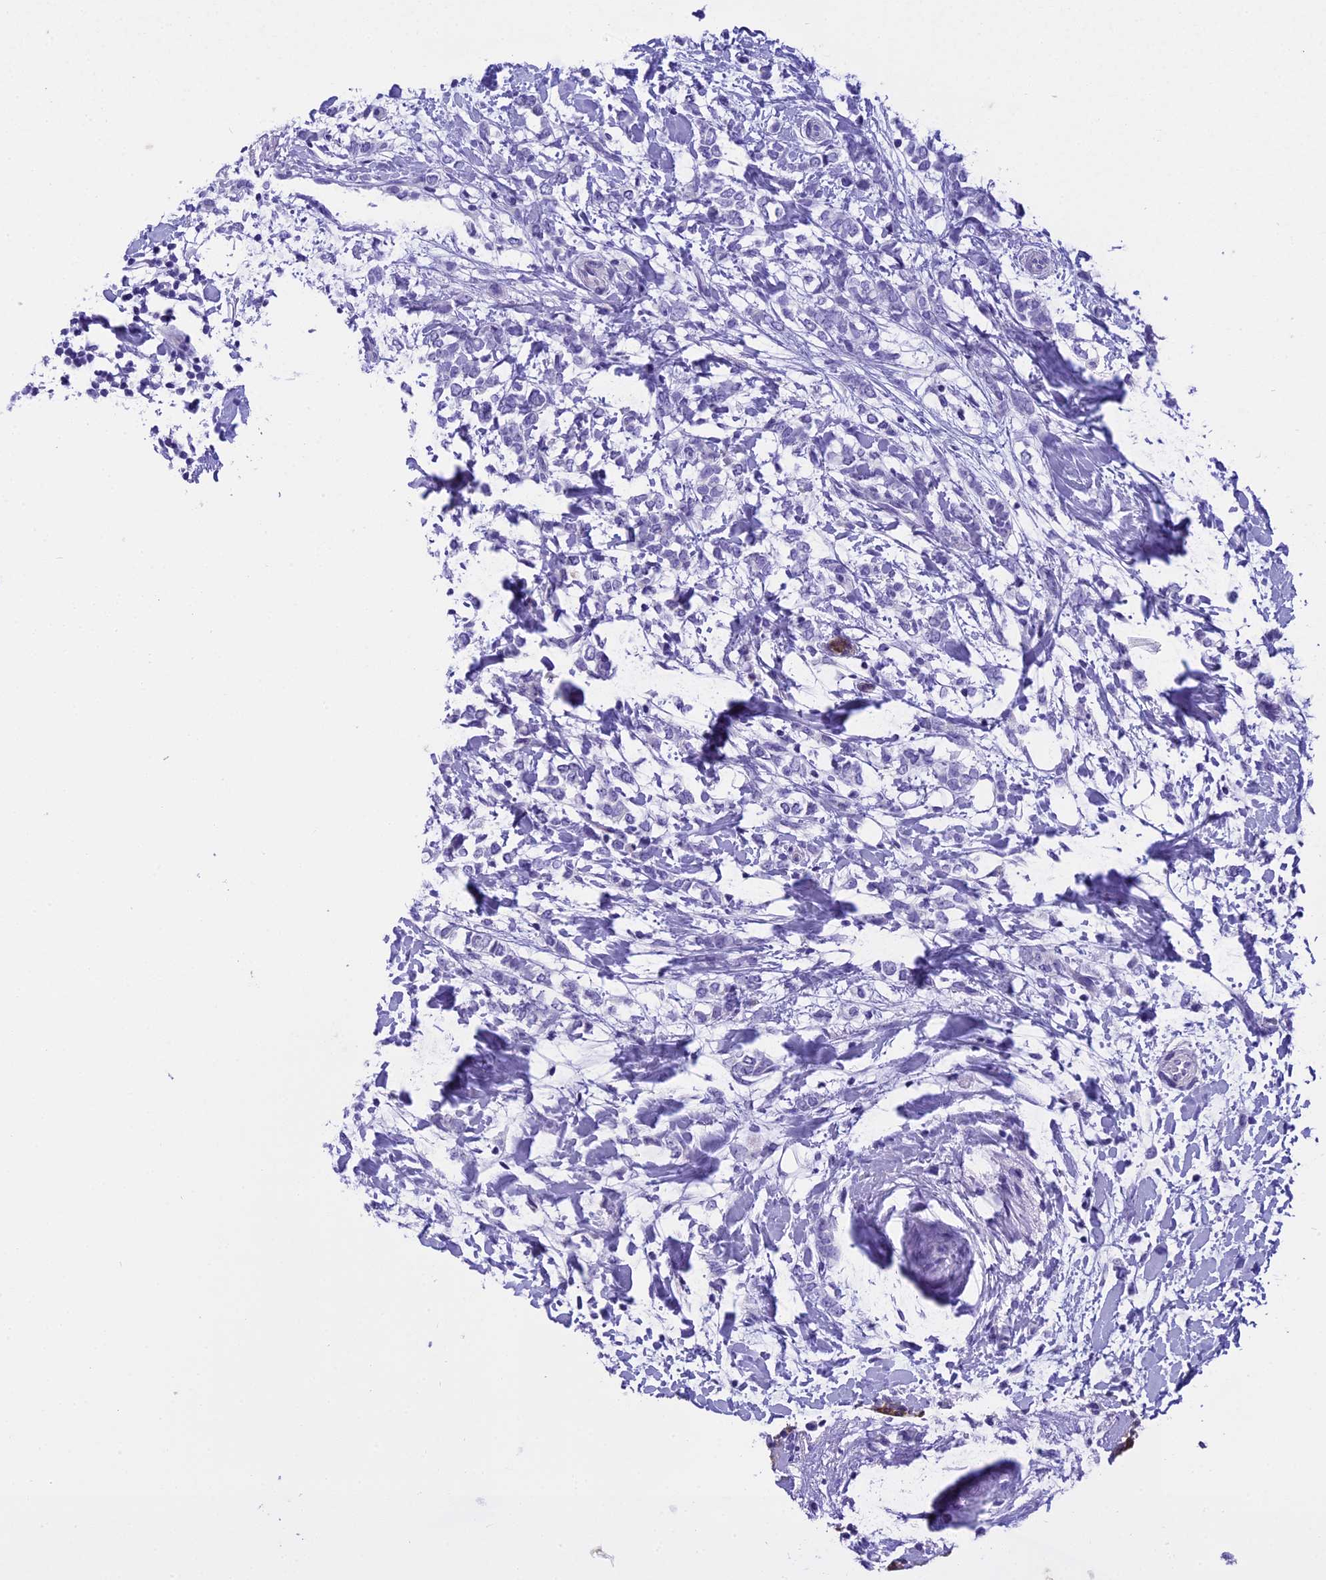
{"staining": {"intensity": "negative", "quantity": "none", "location": "none"}, "tissue": "breast cancer", "cell_type": "Tumor cells", "image_type": "cancer", "snomed": [{"axis": "morphology", "description": "Normal tissue, NOS"}, {"axis": "morphology", "description": "Lobular carcinoma"}, {"axis": "topography", "description": "Breast"}], "caption": "Immunohistochemistry of human breast cancer (lobular carcinoma) shows no positivity in tumor cells. (DAB IHC visualized using brightfield microscopy, high magnification).", "gene": "KCTD14", "patient": {"sex": "female", "age": 47}}